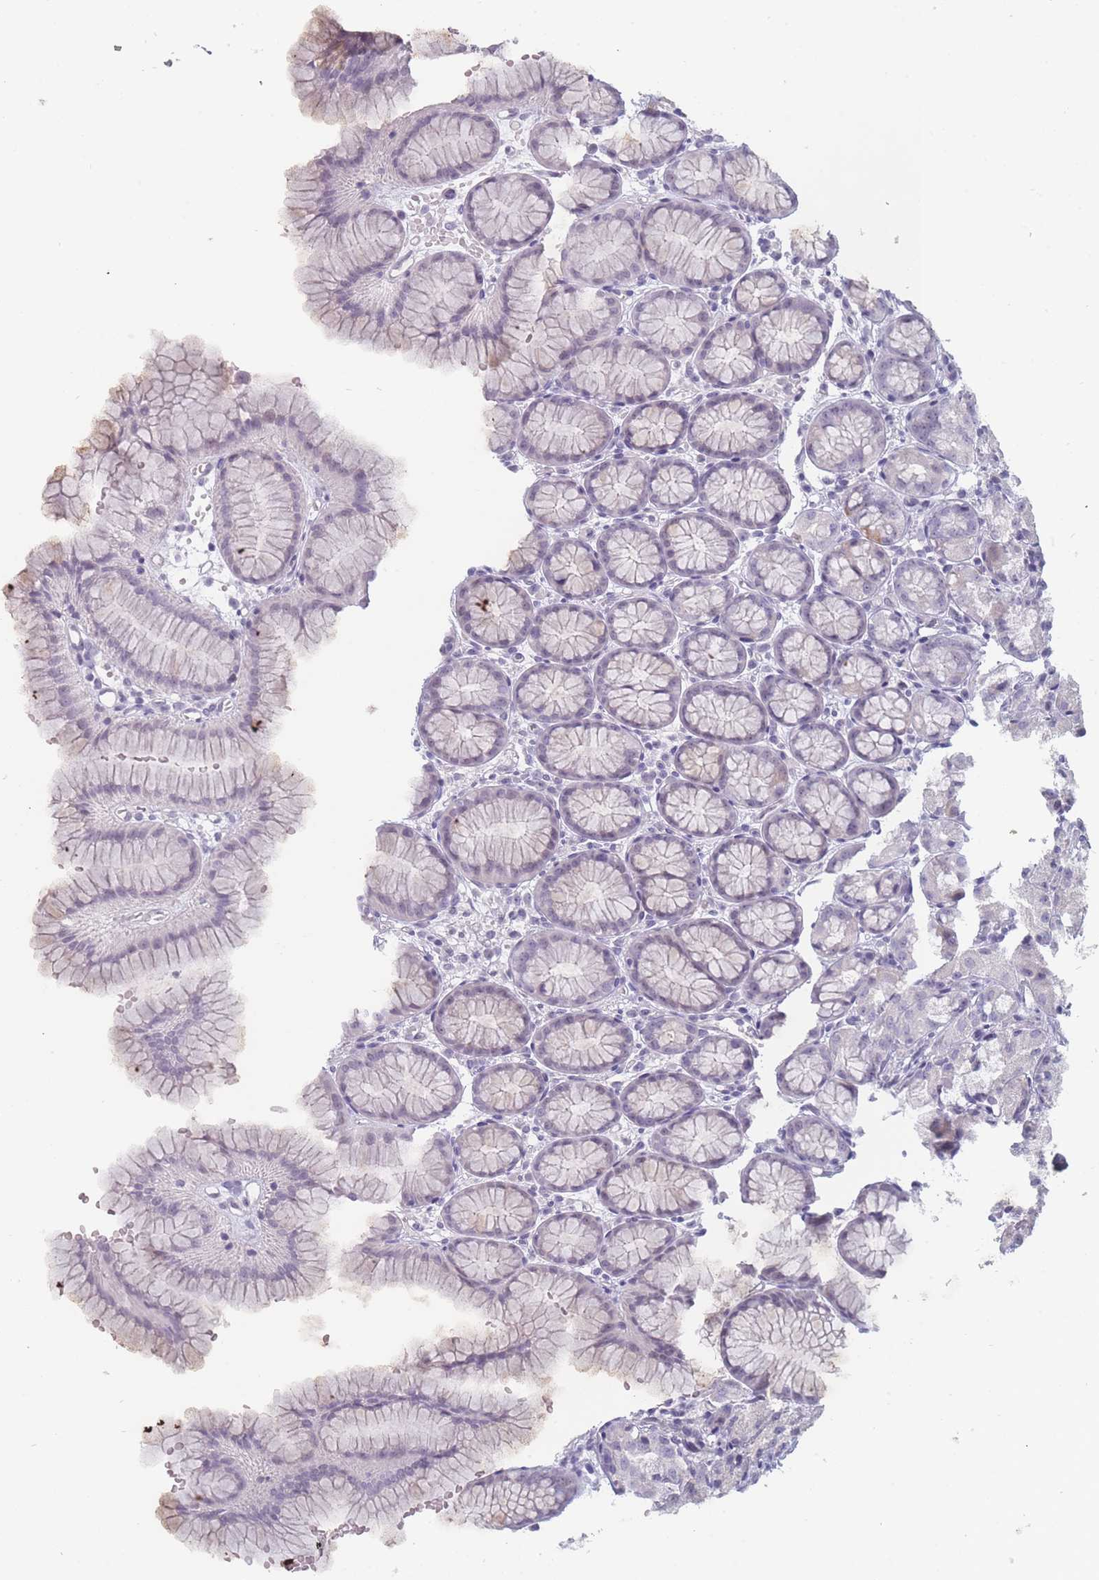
{"staining": {"intensity": "negative", "quantity": "none", "location": "none"}, "tissue": "stomach", "cell_type": "Glandular cells", "image_type": "normal", "snomed": [{"axis": "morphology", "description": "Normal tissue, NOS"}, {"axis": "topography", "description": "Stomach, upper"}], "caption": "Image shows no significant protein staining in glandular cells of benign stomach.", "gene": "ROS1", "patient": {"sex": "male", "age": 47}}